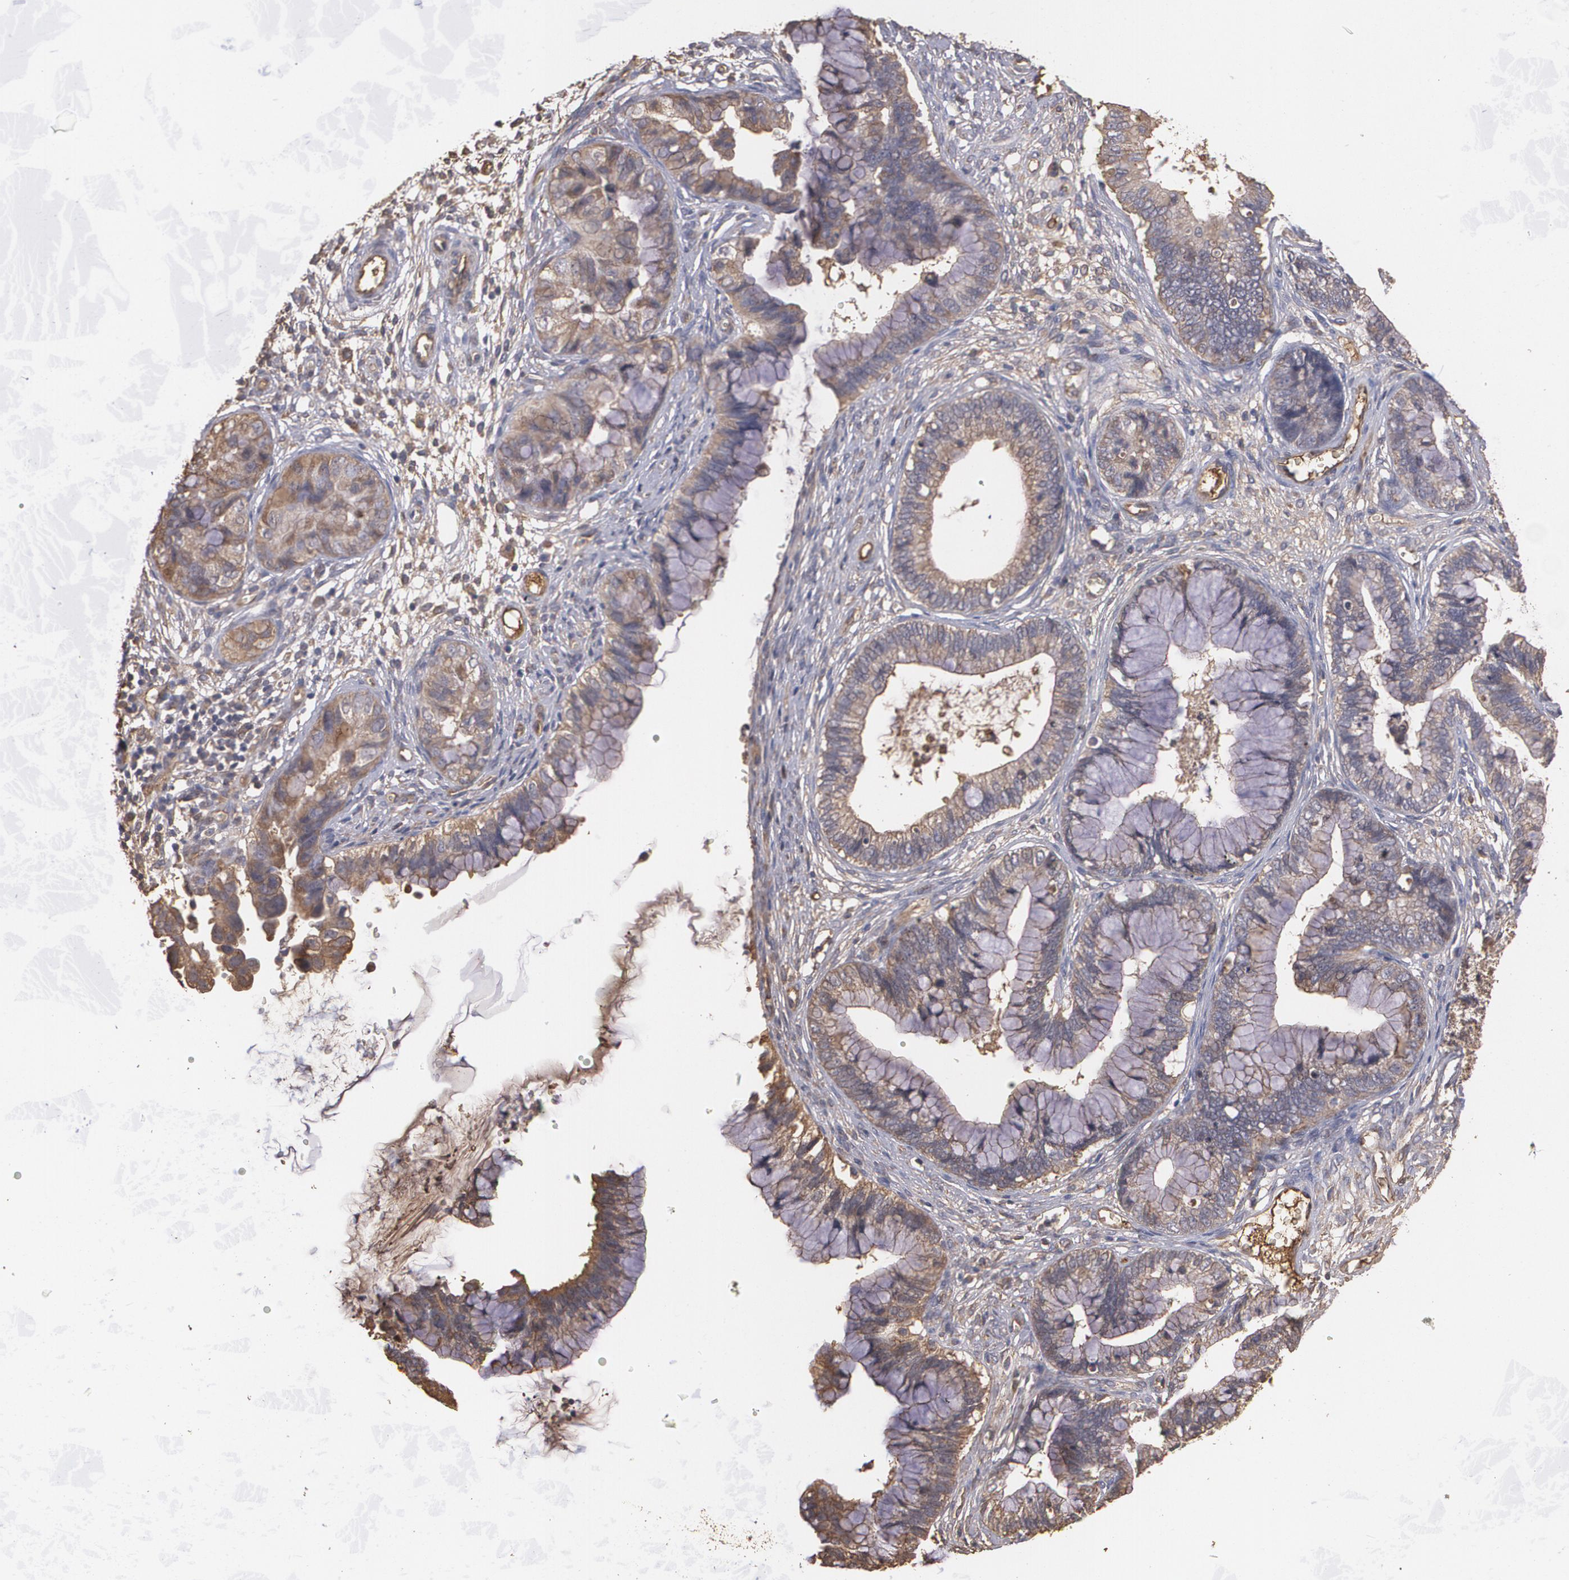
{"staining": {"intensity": "weak", "quantity": ">75%", "location": "cytoplasmic/membranous"}, "tissue": "cervical cancer", "cell_type": "Tumor cells", "image_type": "cancer", "snomed": [{"axis": "morphology", "description": "Adenocarcinoma, NOS"}, {"axis": "topography", "description": "Cervix"}], "caption": "Brown immunohistochemical staining in human cervical adenocarcinoma shows weak cytoplasmic/membranous expression in about >75% of tumor cells. (Brightfield microscopy of DAB IHC at high magnification).", "gene": "PON1", "patient": {"sex": "female", "age": 44}}